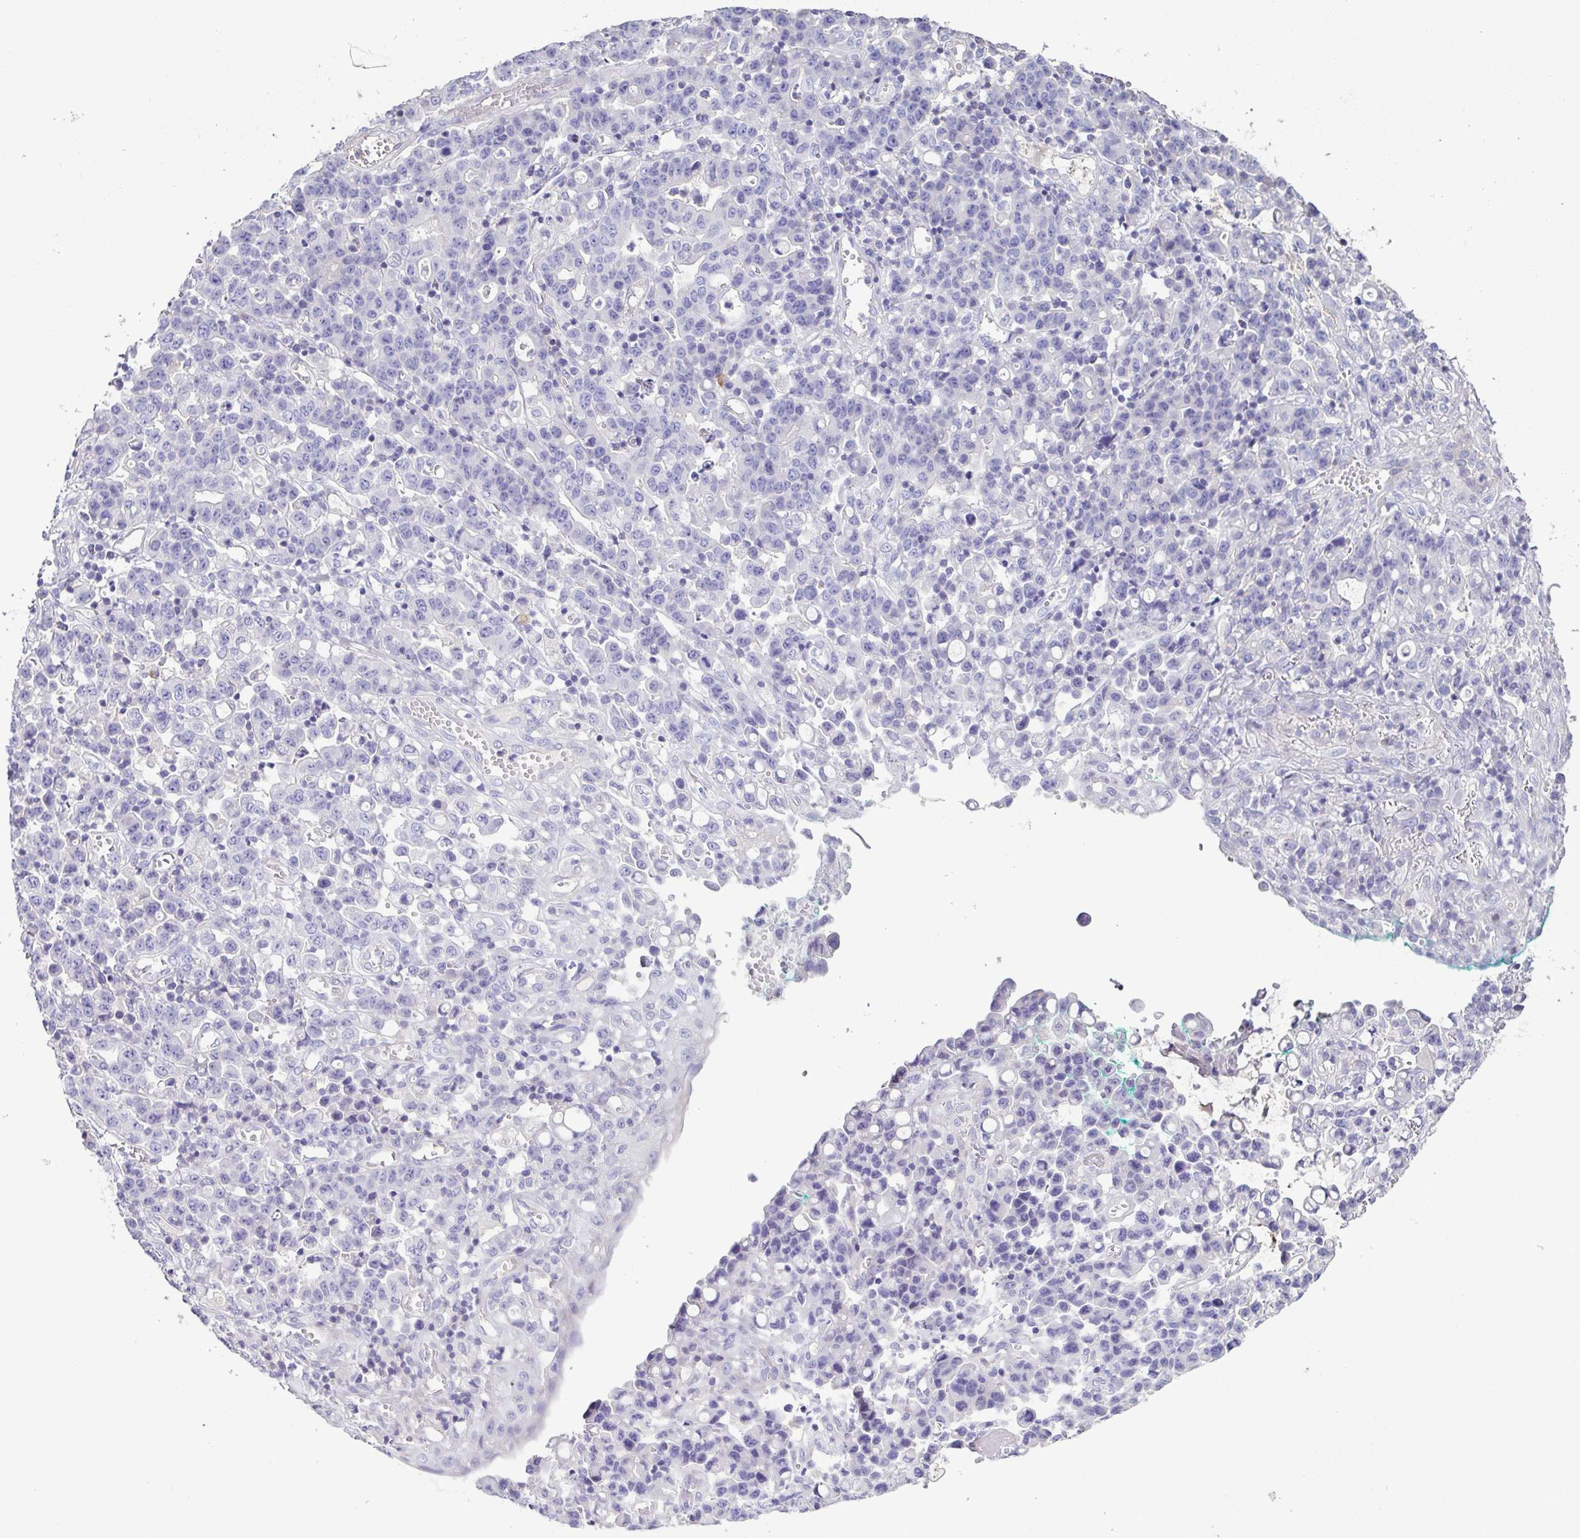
{"staining": {"intensity": "negative", "quantity": "none", "location": "none"}, "tissue": "stomach cancer", "cell_type": "Tumor cells", "image_type": "cancer", "snomed": [{"axis": "morphology", "description": "Adenocarcinoma, NOS"}, {"axis": "topography", "description": "Stomach, upper"}], "caption": "This is an IHC photomicrograph of human stomach cancer. There is no expression in tumor cells.", "gene": "MARCO", "patient": {"sex": "male", "age": 69}}